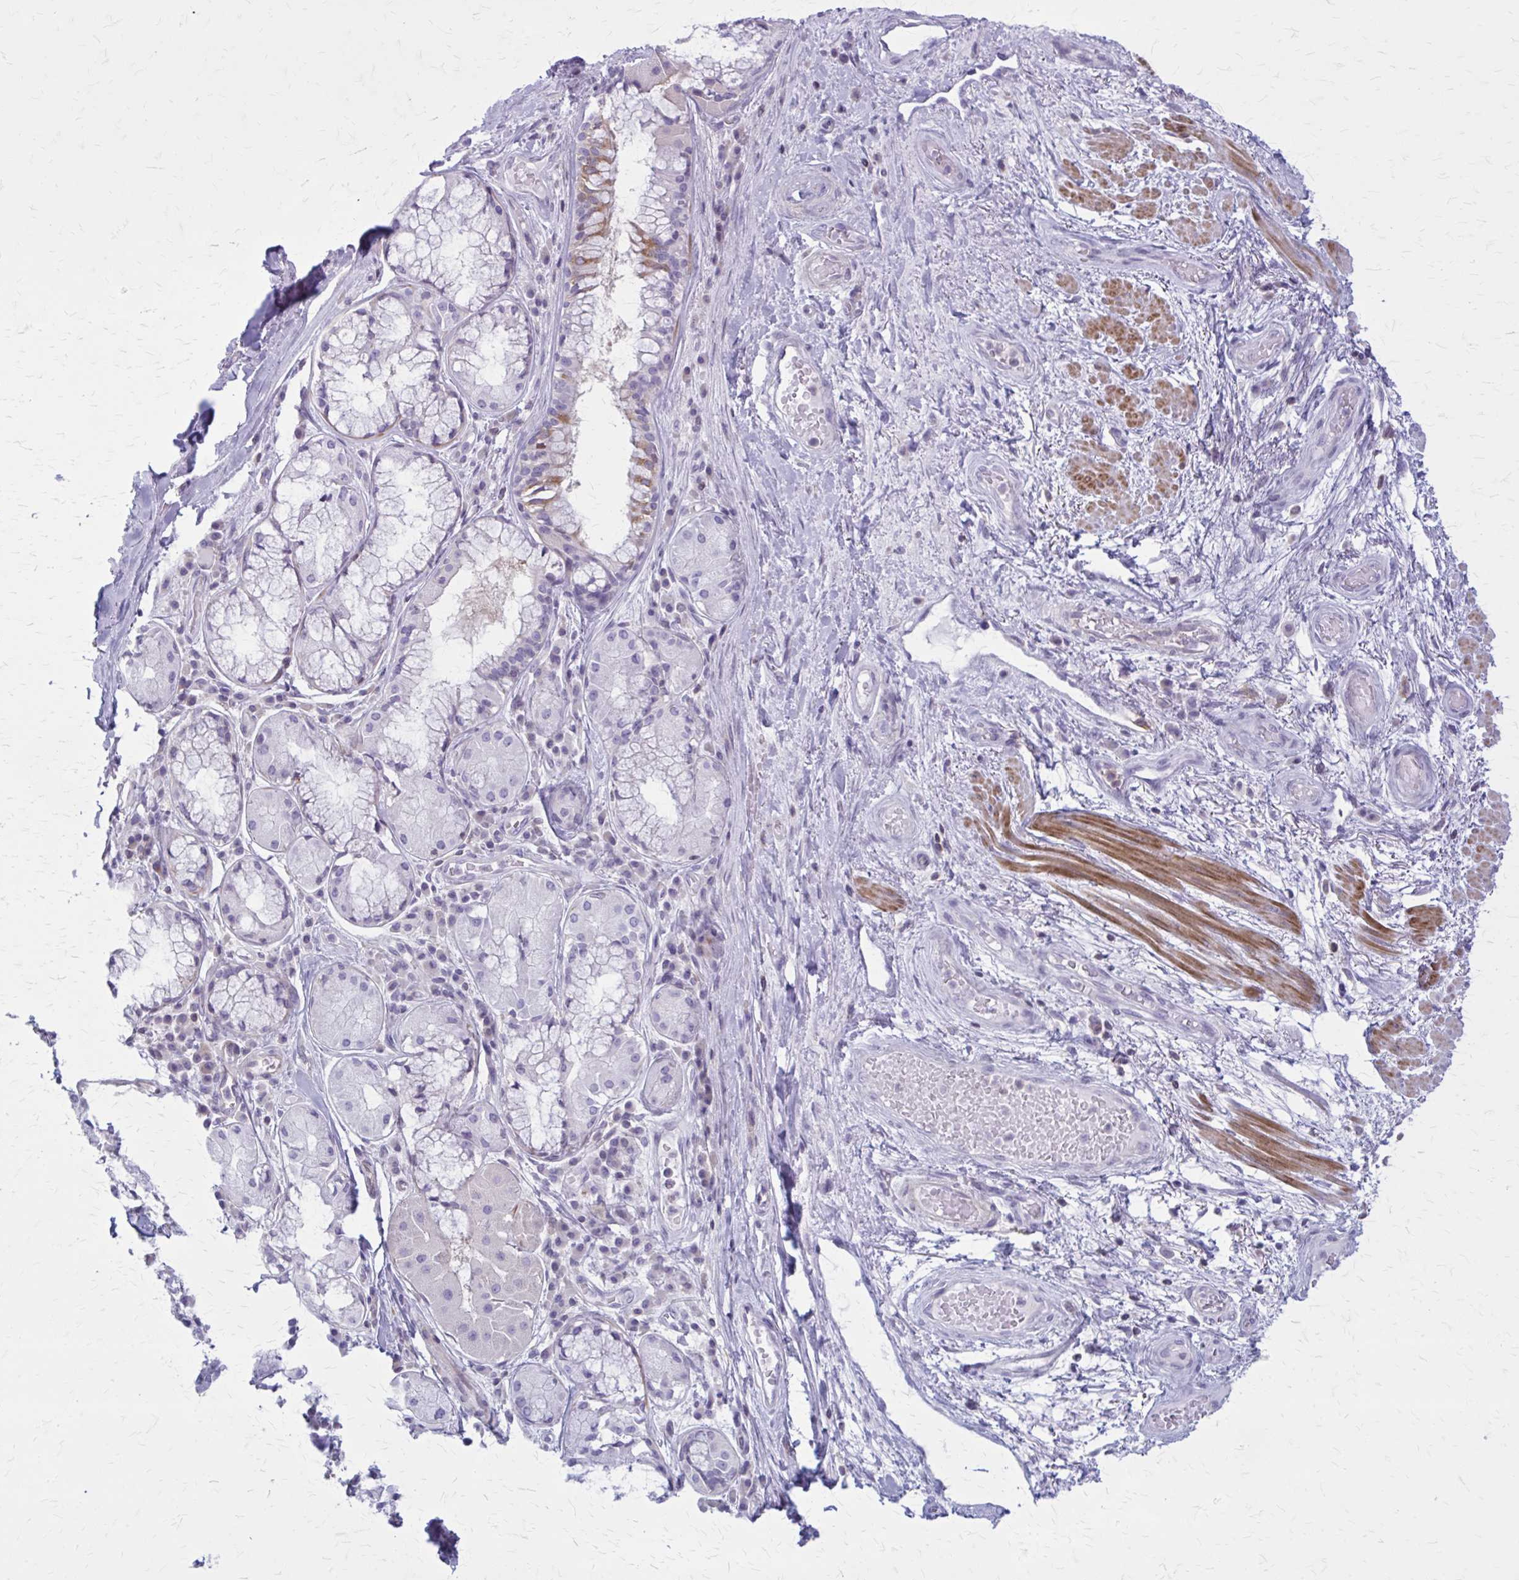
{"staining": {"intensity": "negative", "quantity": "none", "location": "none"}, "tissue": "soft tissue", "cell_type": "Chondrocytes", "image_type": "normal", "snomed": [{"axis": "morphology", "description": "Normal tissue, NOS"}, {"axis": "topography", "description": "Cartilage tissue"}, {"axis": "topography", "description": "Bronchus"}], "caption": "This image is of unremarkable soft tissue stained with IHC to label a protein in brown with the nuclei are counter-stained blue. There is no positivity in chondrocytes. (DAB (3,3'-diaminobenzidine) IHC visualized using brightfield microscopy, high magnification).", "gene": "PITPNM1", "patient": {"sex": "male", "age": 64}}